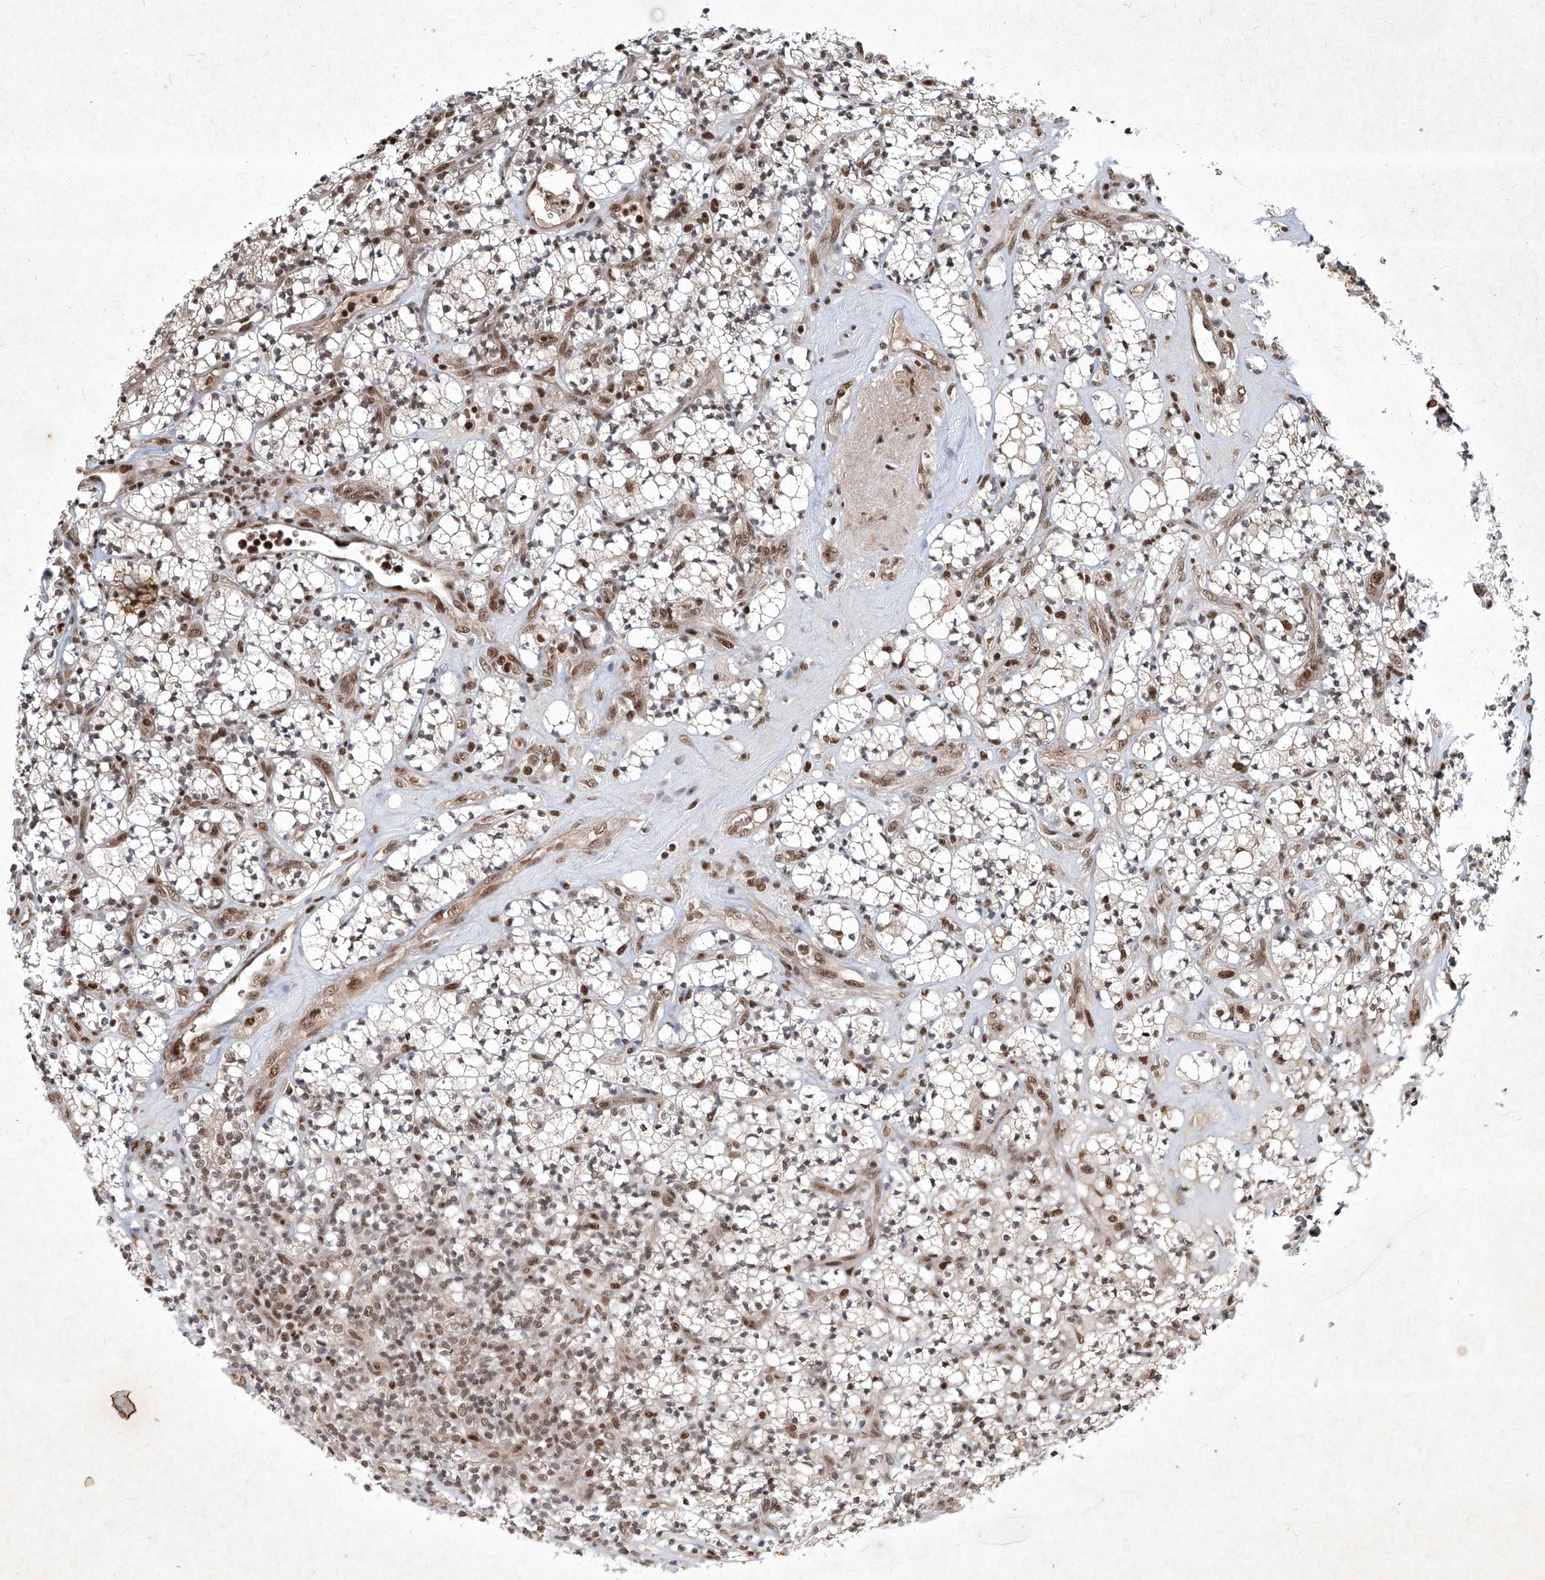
{"staining": {"intensity": "moderate", "quantity": "25%-75%", "location": "nuclear"}, "tissue": "renal cancer", "cell_type": "Tumor cells", "image_type": "cancer", "snomed": [{"axis": "morphology", "description": "Adenocarcinoma, NOS"}, {"axis": "topography", "description": "Kidney"}], "caption": "The photomicrograph demonstrates a brown stain indicating the presence of a protein in the nuclear of tumor cells in renal cancer (adenocarcinoma). Using DAB (brown) and hematoxylin (blue) stains, captured at high magnification using brightfield microscopy.", "gene": "IRF2", "patient": {"sex": "male", "age": 77}}